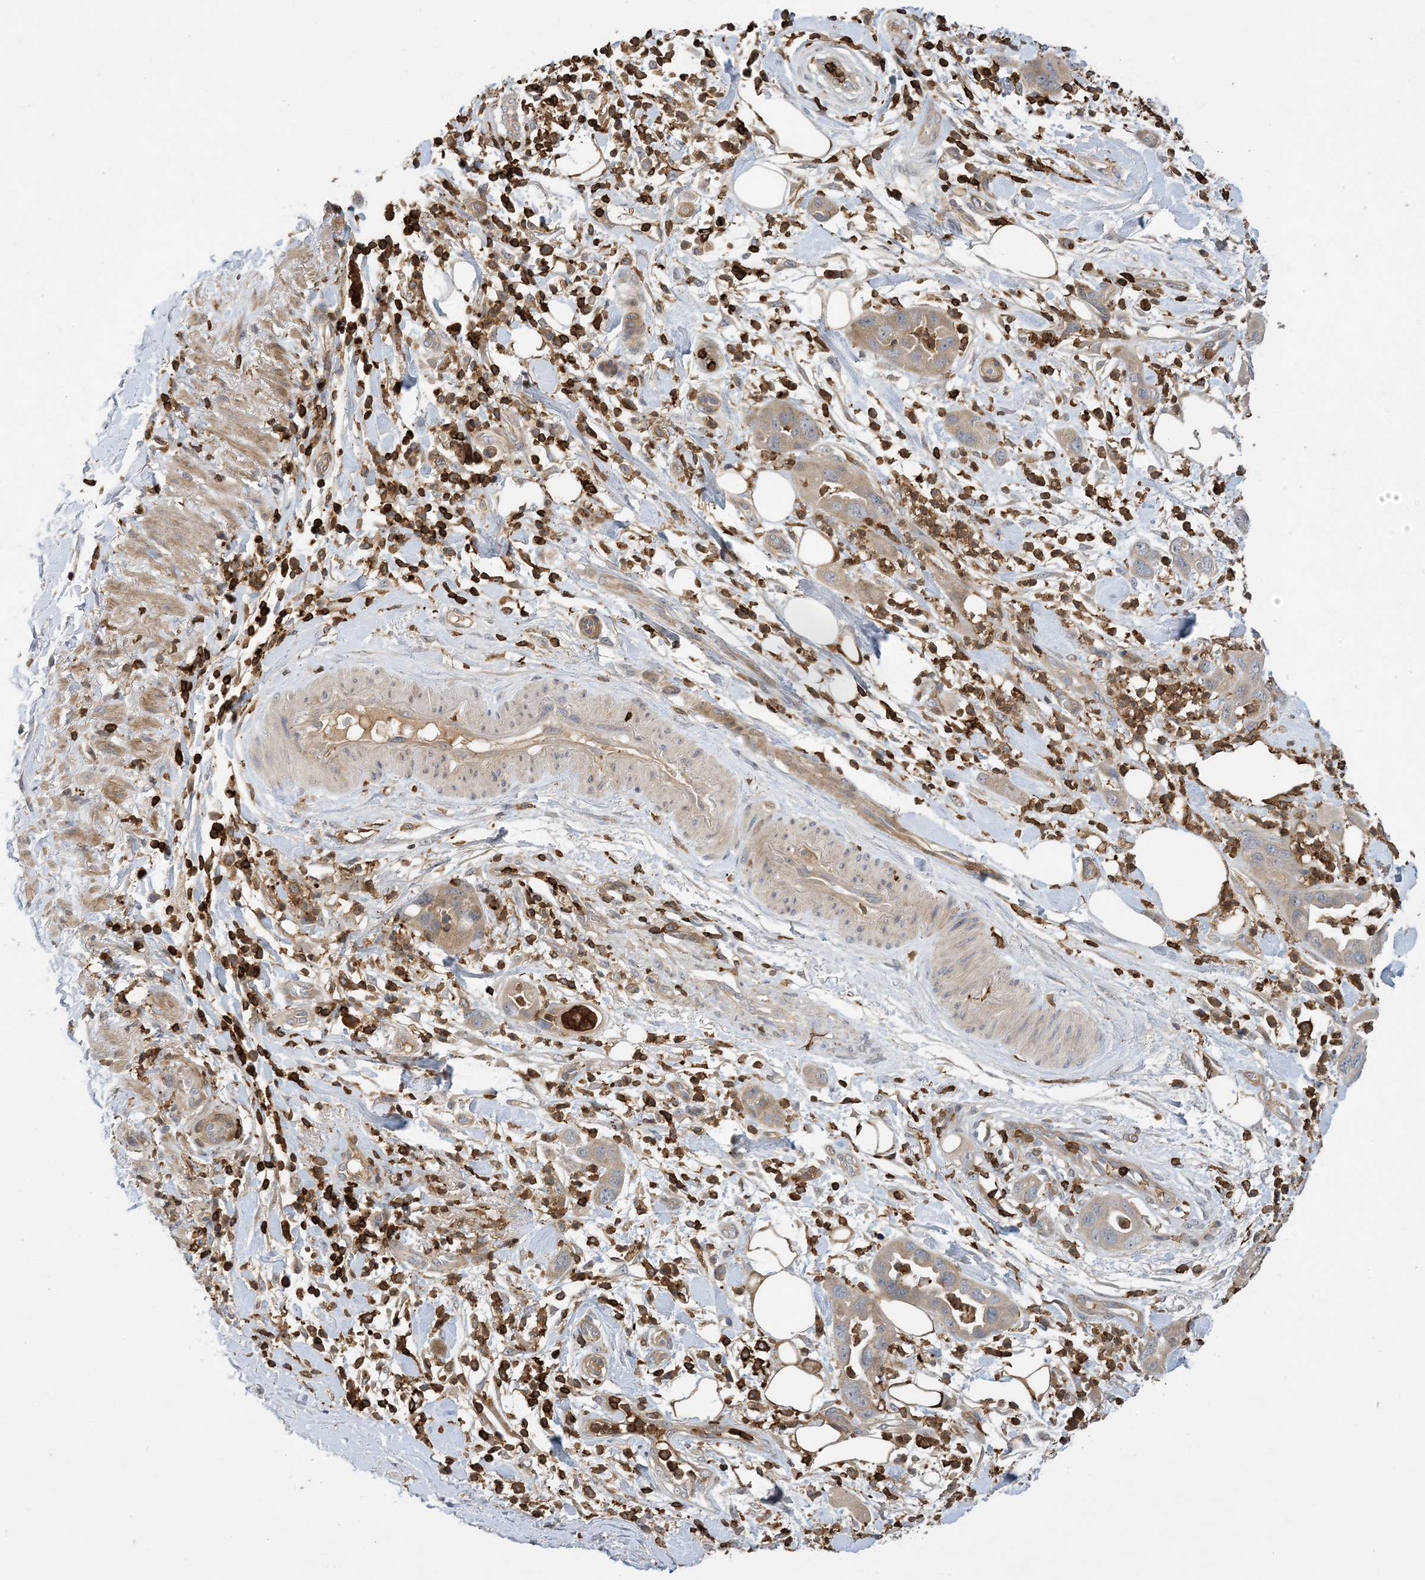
{"staining": {"intensity": "weak", "quantity": "25%-75%", "location": "cytoplasmic/membranous"}, "tissue": "pancreatic cancer", "cell_type": "Tumor cells", "image_type": "cancer", "snomed": [{"axis": "morphology", "description": "Adenocarcinoma, NOS"}, {"axis": "topography", "description": "Pancreas"}], "caption": "Protein staining of adenocarcinoma (pancreatic) tissue exhibits weak cytoplasmic/membranous positivity in about 25%-75% of tumor cells. The protein is stained brown, and the nuclei are stained in blue (DAB IHC with brightfield microscopy, high magnification).", "gene": "AK9", "patient": {"sex": "female", "age": 71}}